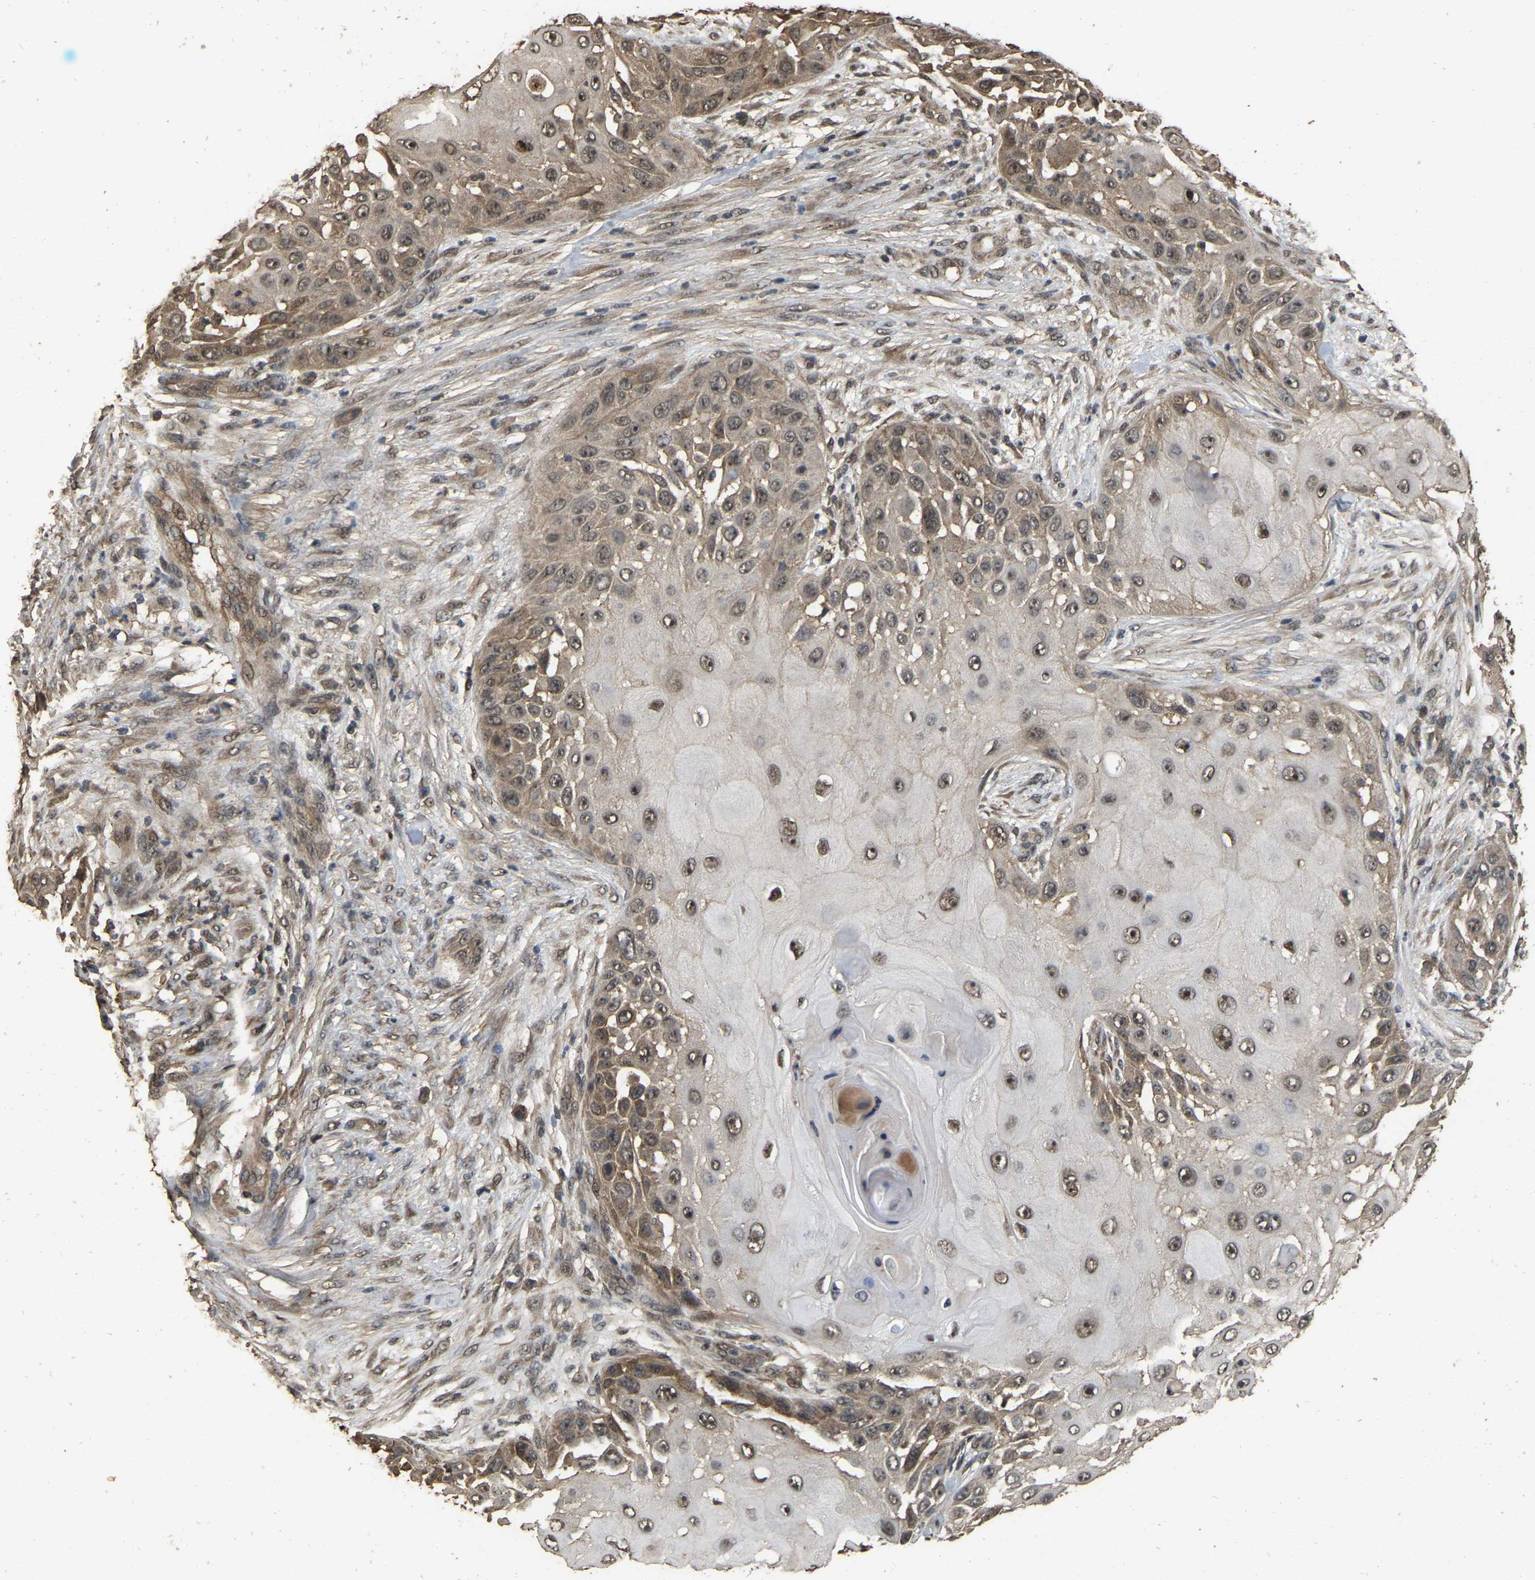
{"staining": {"intensity": "moderate", "quantity": ">75%", "location": "cytoplasmic/membranous,nuclear"}, "tissue": "skin cancer", "cell_type": "Tumor cells", "image_type": "cancer", "snomed": [{"axis": "morphology", "description": "Squamous cell carcinoma, NOS"}, {"axis": "topography", "description": "Skin"}], "caption": "High-power microscopy captured an immunohistochemistry (IHC) image of squamous cell carcinoma (skin), revealing moderate cytoplasmic/membranous and nuclear expression in approximately >75% of tumor cells.", "gene": "ARHGAP23", "patient": {"sex": "female", "age": 44}}